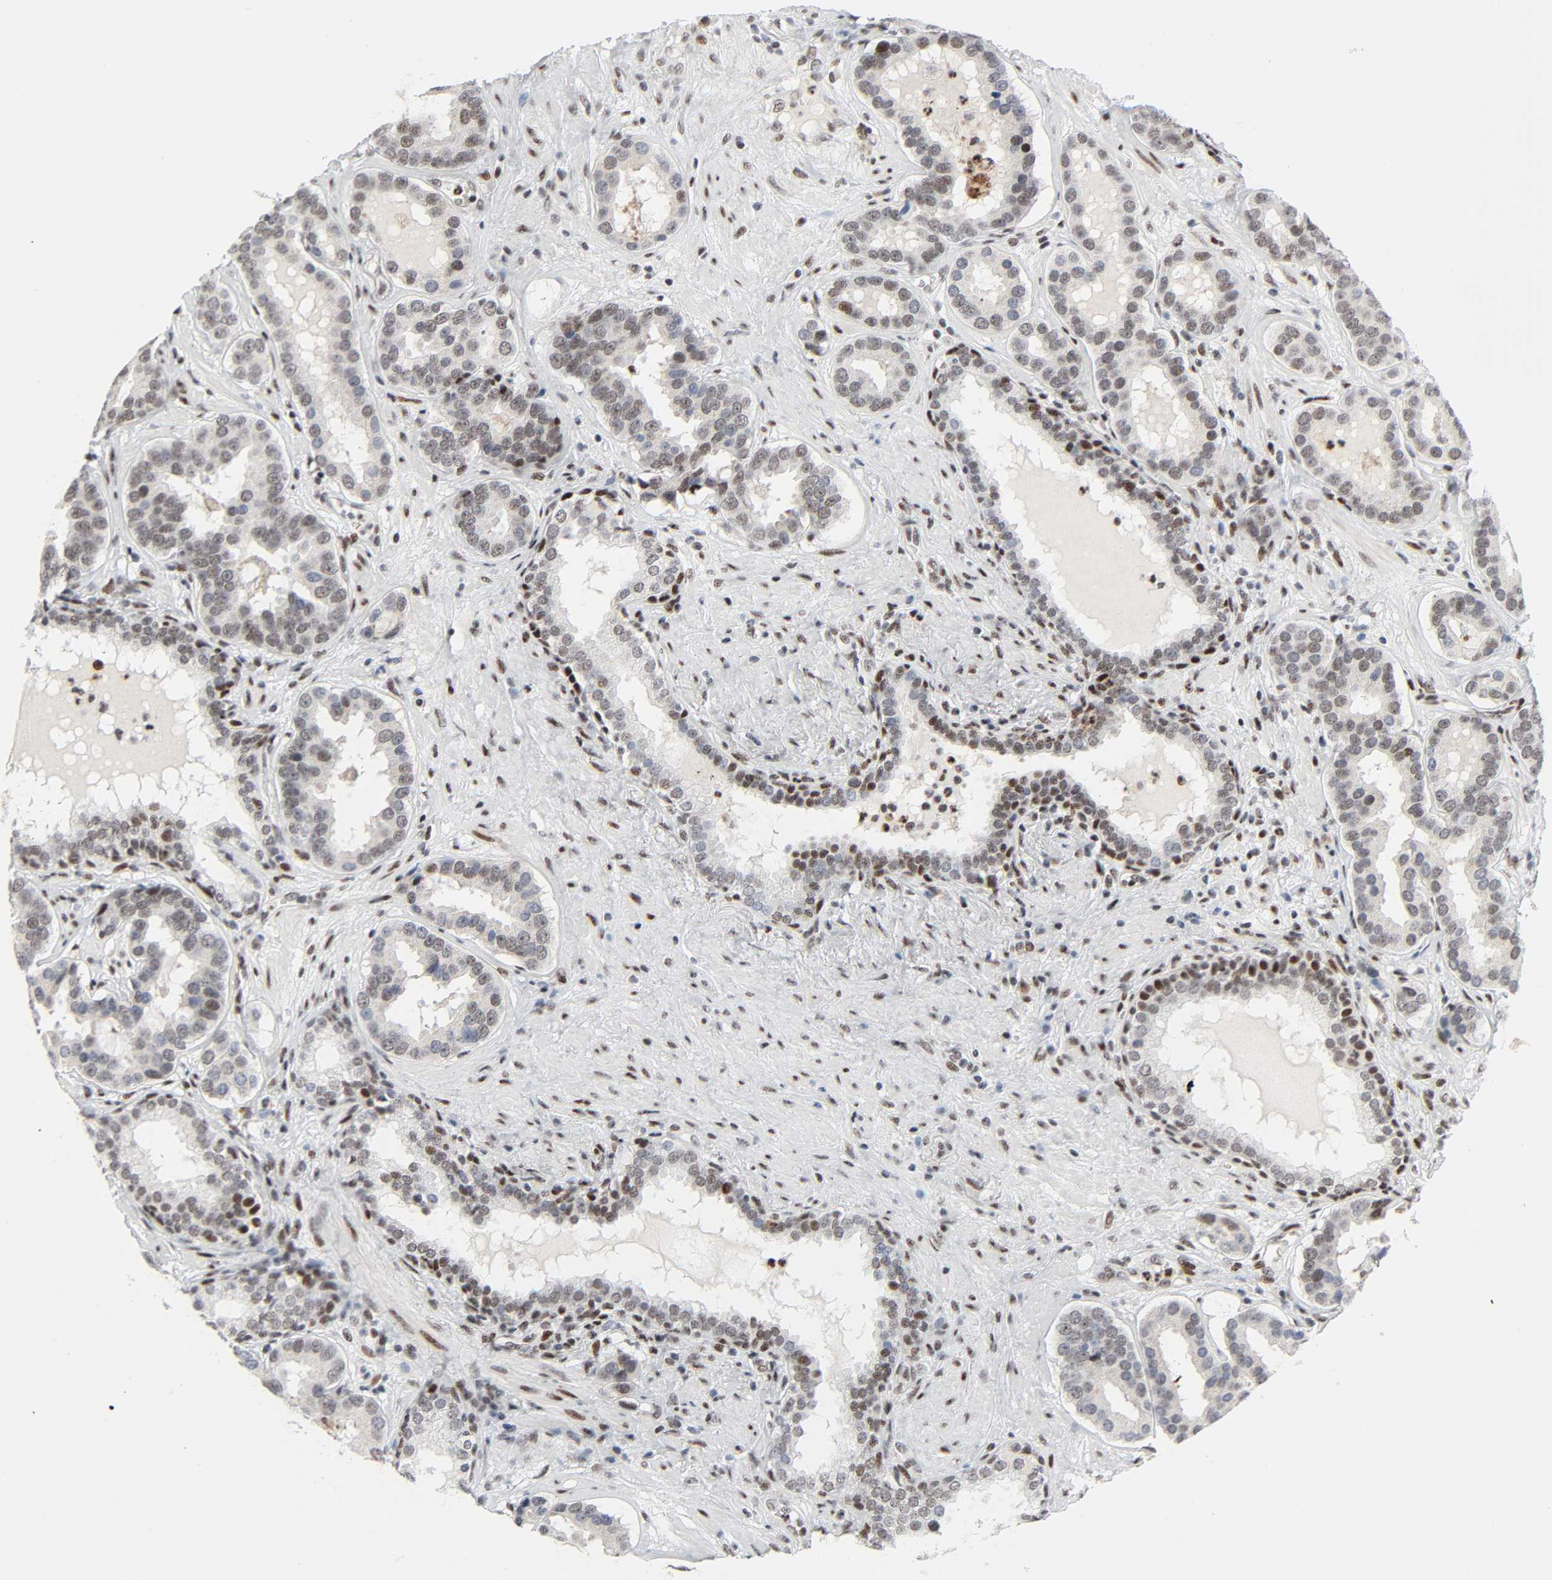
{"staining": {"intensity": "moderate", "quantity": "25%-75%", "location": "nuclear"}, "tissue": "prostate cancer", "cell_type": "Tumor cells", "image_type": "cancer", "snomed": [{"axis": "morphology", "description": "Adenocarcinoma, Low grade"}, {"axis": "topography", "description": "Prostate"}], "caption": "Immunohistochemical staining of prostate adenocarcinoma (low-grade) demonstrates medium levels of moderate nuclear positivity in about 25%-75% of tumor cells.", "gene": "CREBBP", "patient": {"sex": "male", "age": 59}}